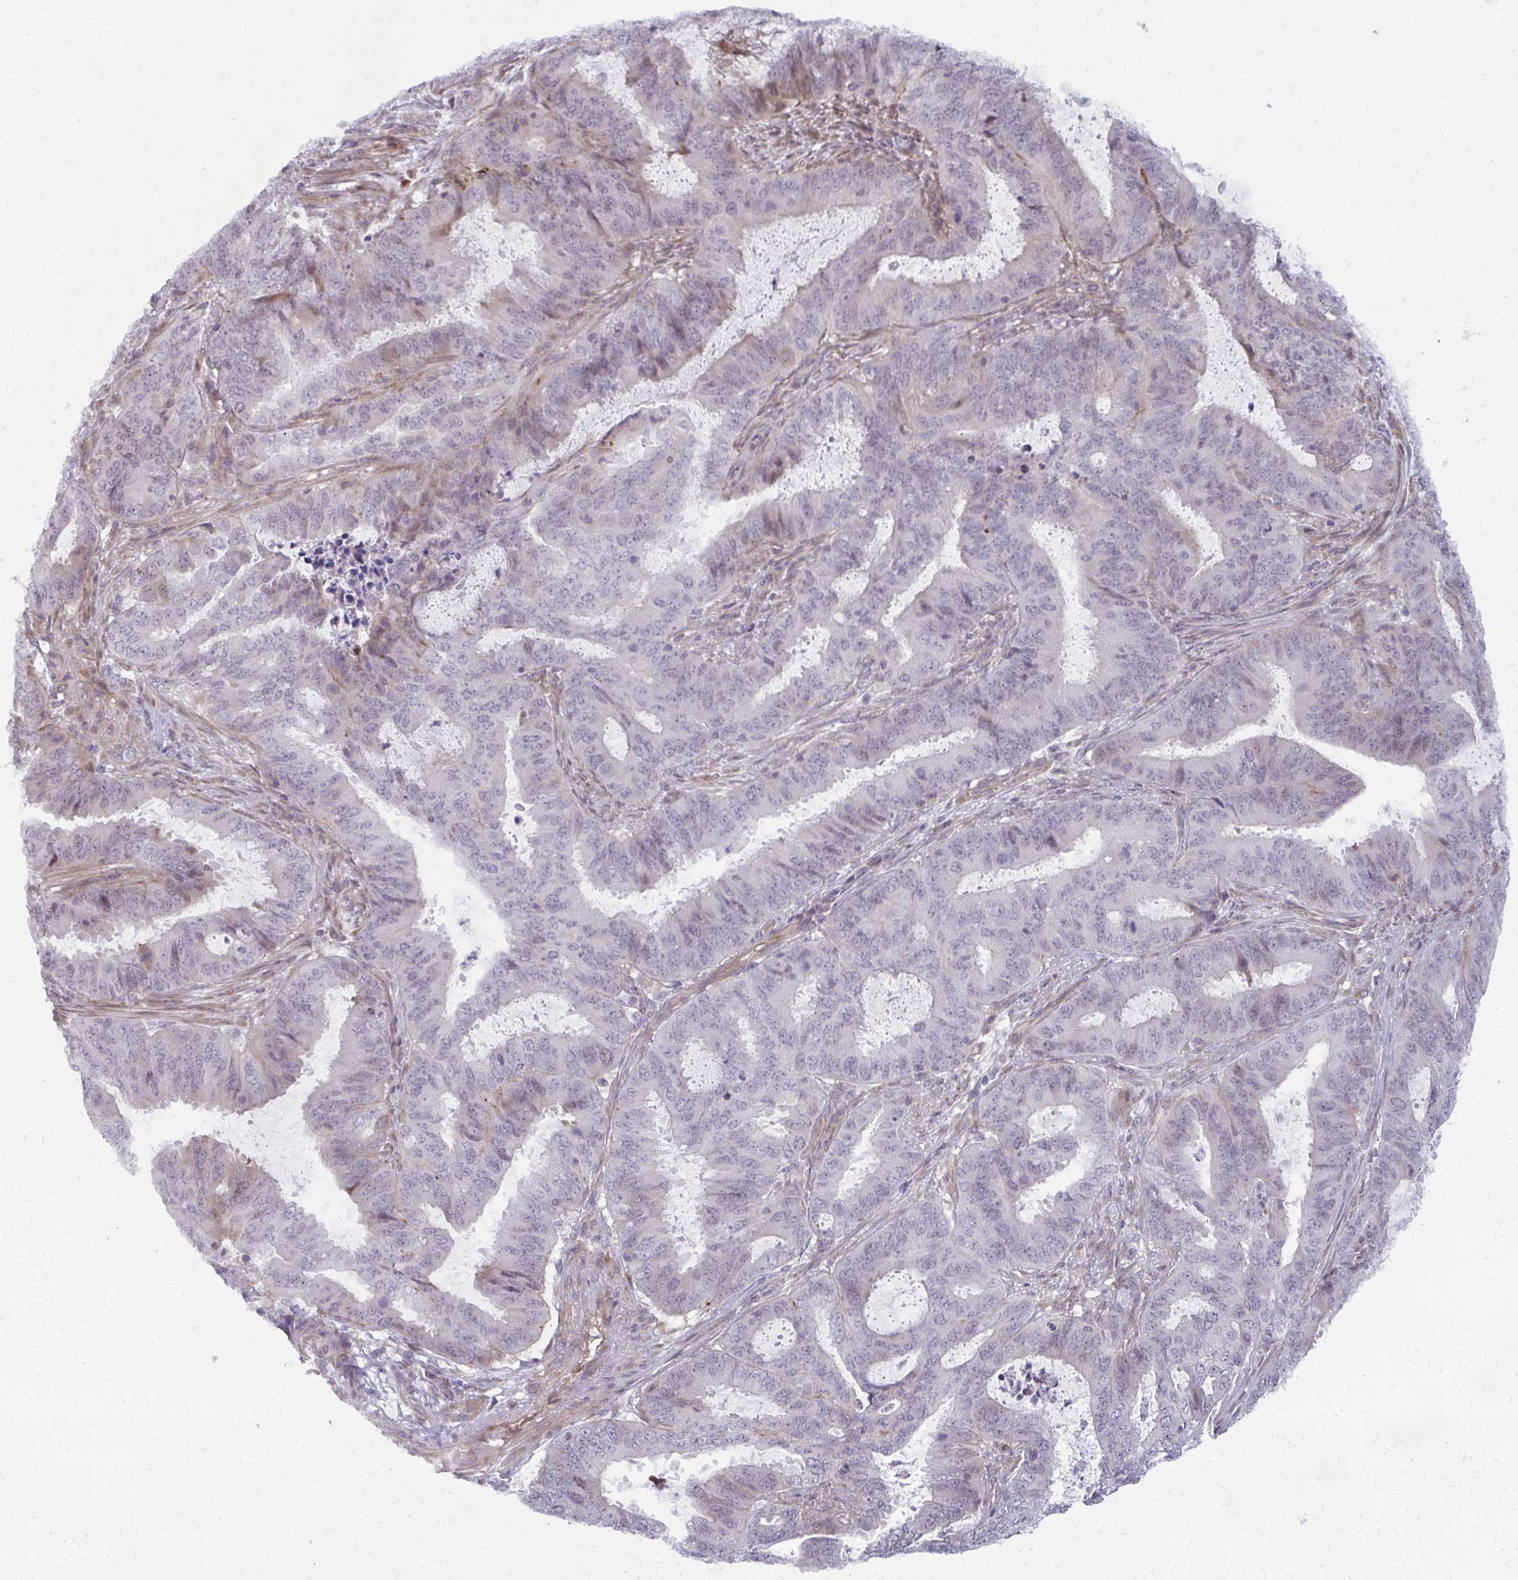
{"staining": {"intensity": "weak", "quantity": "<25%", "location": "cytoplasmic/membranous,nuclear"}, "tissue": "endometrial cancer", "cell_type": "Tumor cells", "image_type": "cancer", "snomed": [{"axis": "morphology", "description": "Adenocarcinoma, NOS"}, {"axis": "topography", "description": "Endometrium"}], "caption": "Protein analysis of endometrial cancer (adenocarcinoma) shows no significant staining in tumor cells. (DAB immunohistochemistry (IHC) visualized using brightfield microscopy, high magnification).", "gene": "MAF1", "patient": {"sex": "female", "age": 51}}